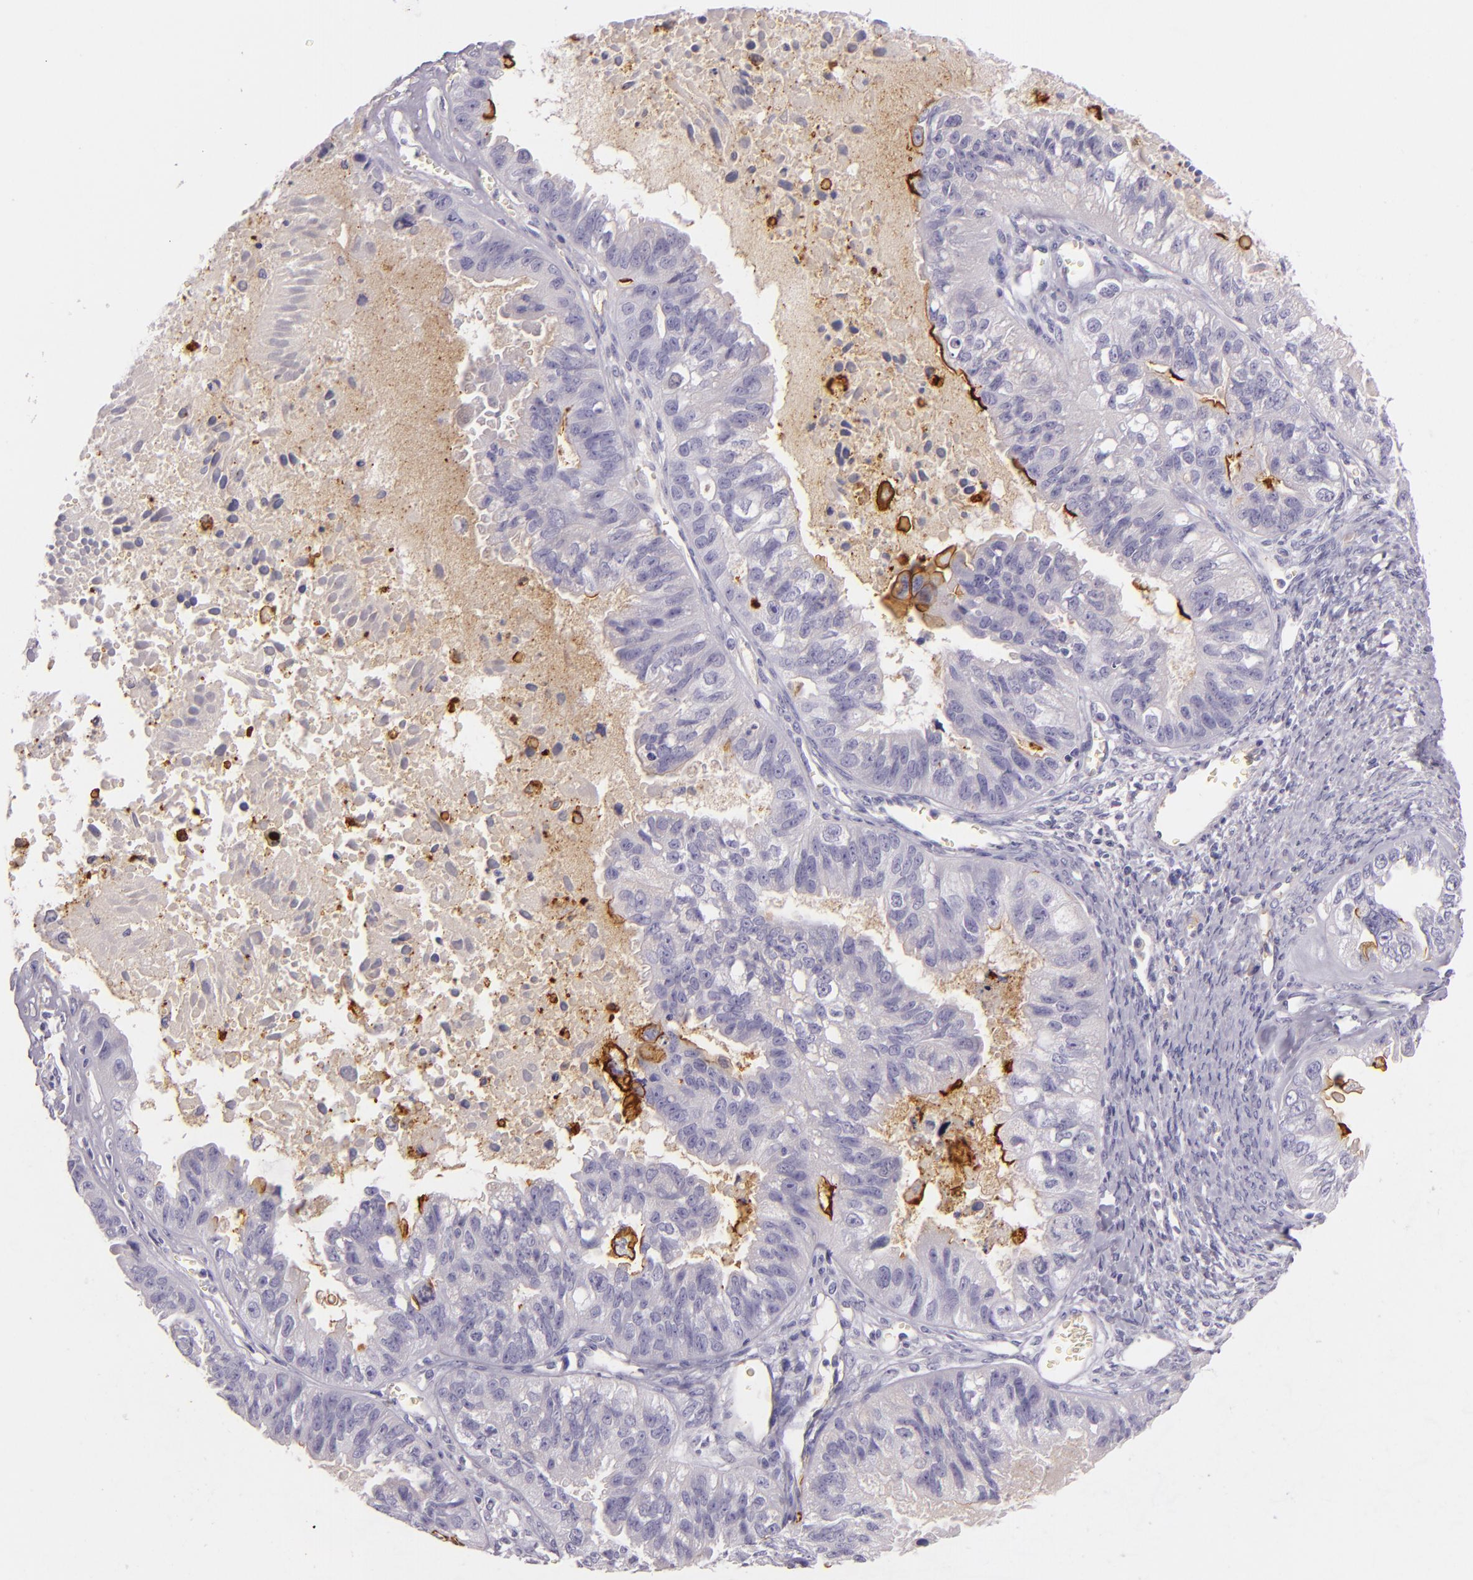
{"staining": {"intensity": "moderate", "quantity": "<25%", "location": "cytoplasmic/membranous"}, "tissue": "ovarian cancer", "cell_type": "Tumor cells", "image_type": "cancer", "snomed": [{"axis": "morphology", "description": "Carcinoma, endometroid"}, {"axis": "topography", "description": "Ovary"}], "caption": "Immunohistochemical staining of ovarian endometroid carcinoma exhibits moderate cytoplasmic/membranous protein expression in approximately <25% of tumor cells.", "gene": "ICAM1", "patient": {"sex": "female", "age": 85}}